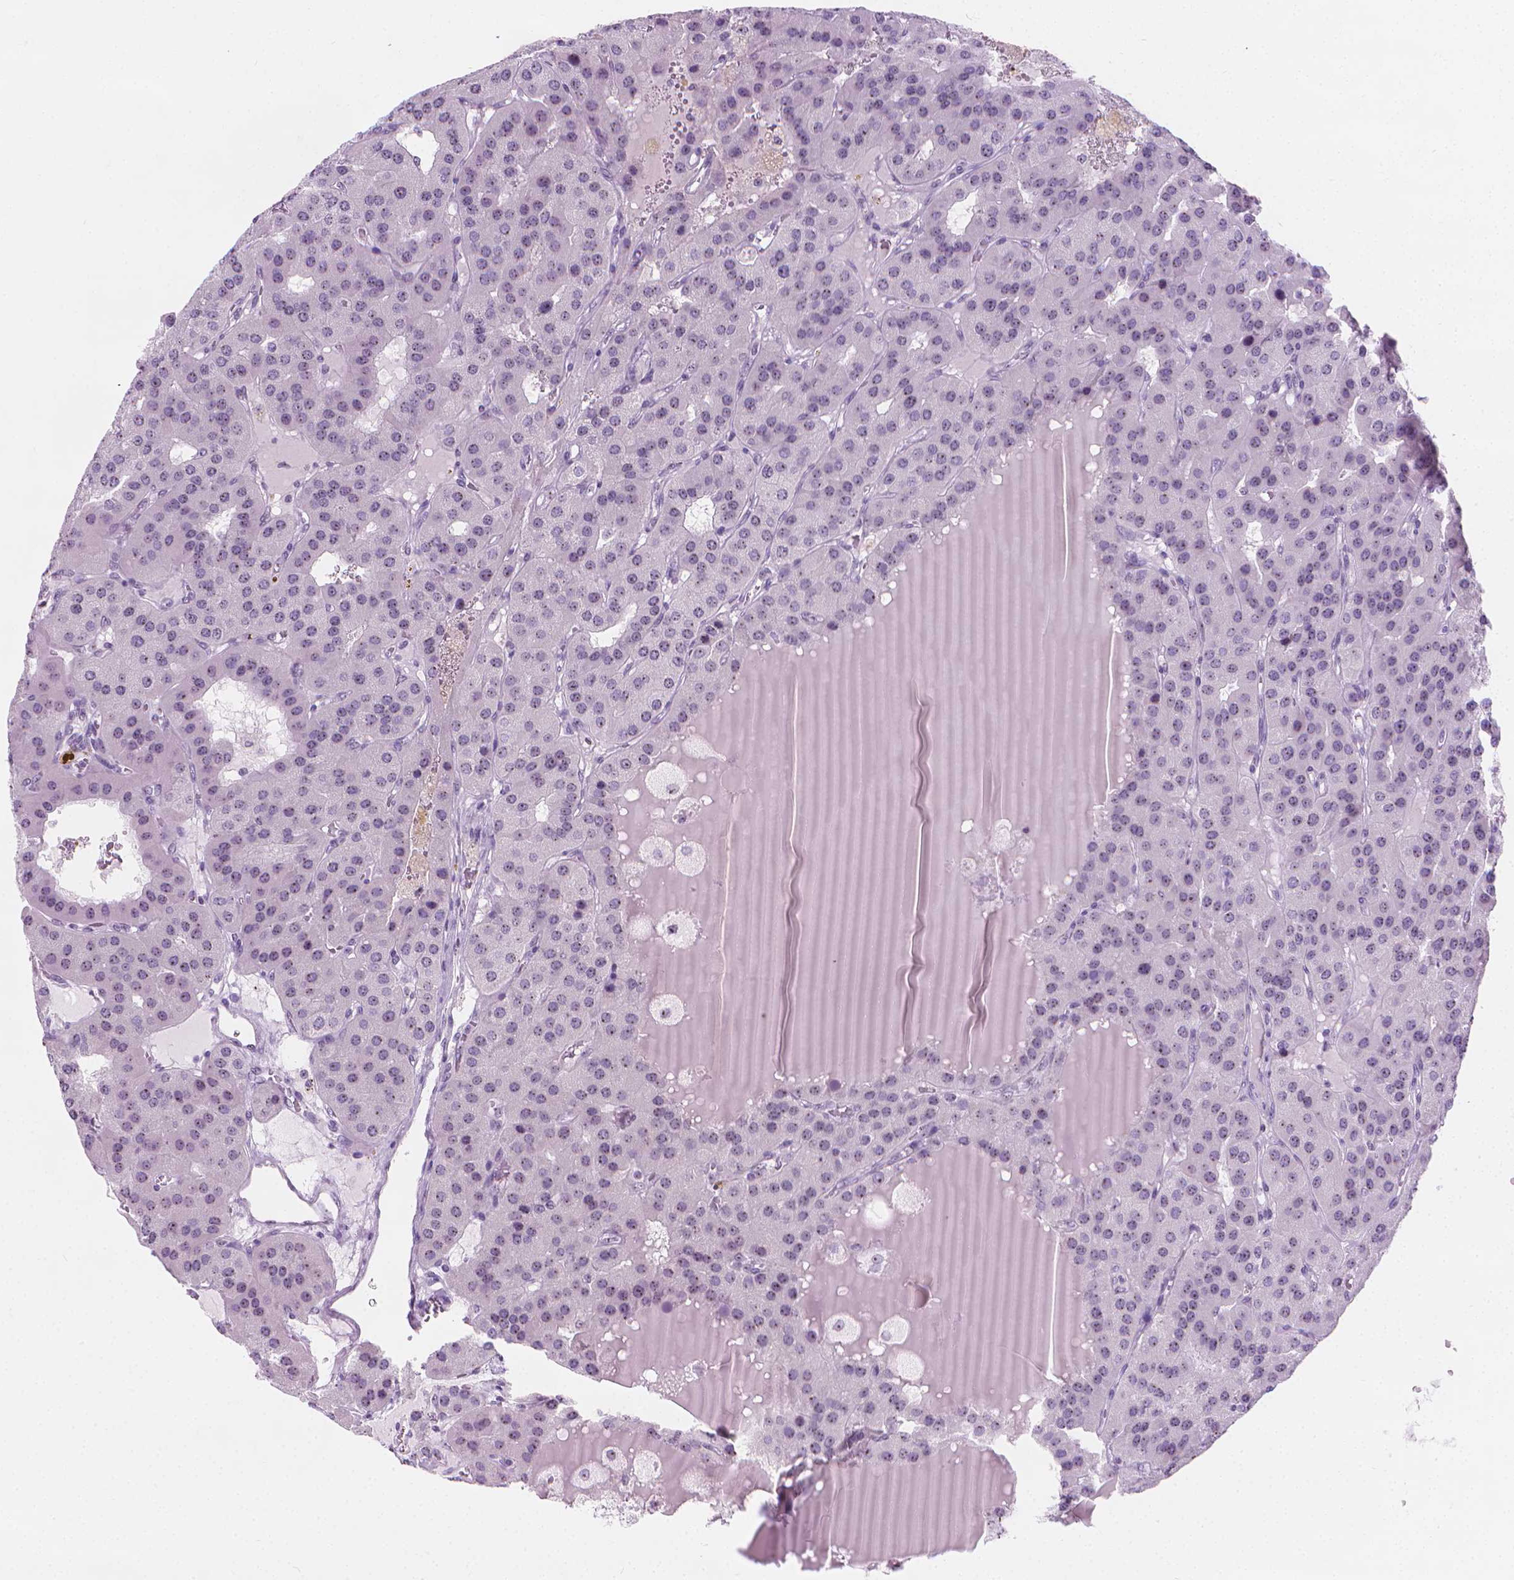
{"staining": {"intensity": "weak", "quantity": "25%-75%", "location": "nuclear"}, "tissue": "parathyroid gland", "cell_type": "Glandular cells", "image_type": "normal", "snomed": [{"axis": "morphology", "description": "Normal tissue, NOS"}, {"axis": "morphology", "description": "Adenoma, NOS"}, {"axis": "topography", "description": "Parathyroid gland"}], "caption": "Glandular cells show low levels of weak nuclear staining in approximately 25%-75% of cells in unremarkable parathyroid gland.", "gene": "NOL7", "patient": {"sex": "female", "age": 86}}